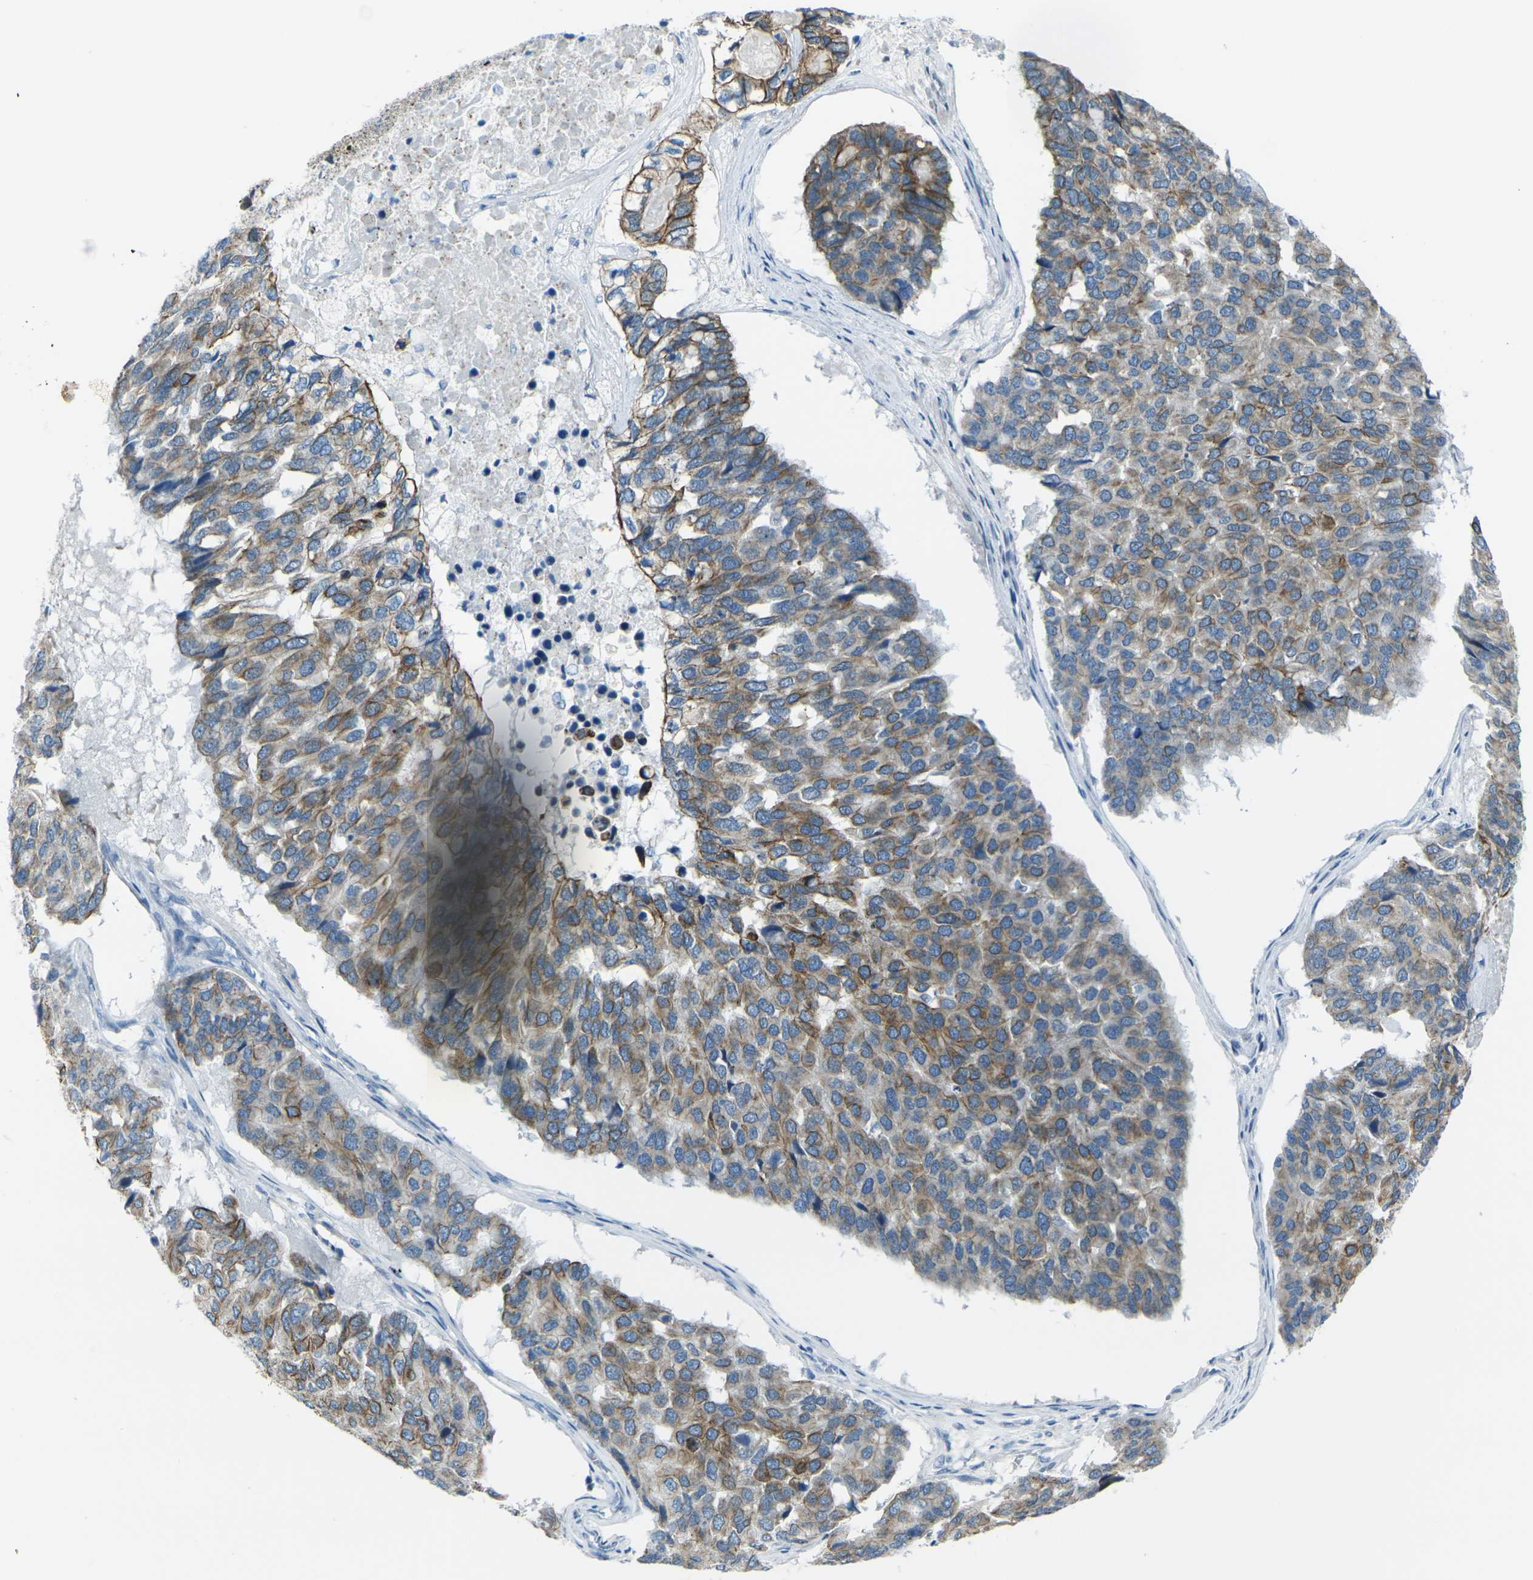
{"staining": {"intensity": "moderate", "quantity": ">75%", "location": "cytoplasmic/membranous"}, "tissue": "pancreatic cancer", "cell_type": "Tumor cells", "image_type": "cancer", "snomed": [{"axis": "morphology", "description": "Adenocarcinoma, NOS"}, {"axis": "topography", "description": "Pancreas"}], "caption": "A histopathology image of human pancreatic adenocarcinoma stained for a protein exhibits moderate cytoplasmic/membranous brown staining in tumor cells.", "gene": "ANKRD46", "patient": {"sex": "male", "age": 50}}